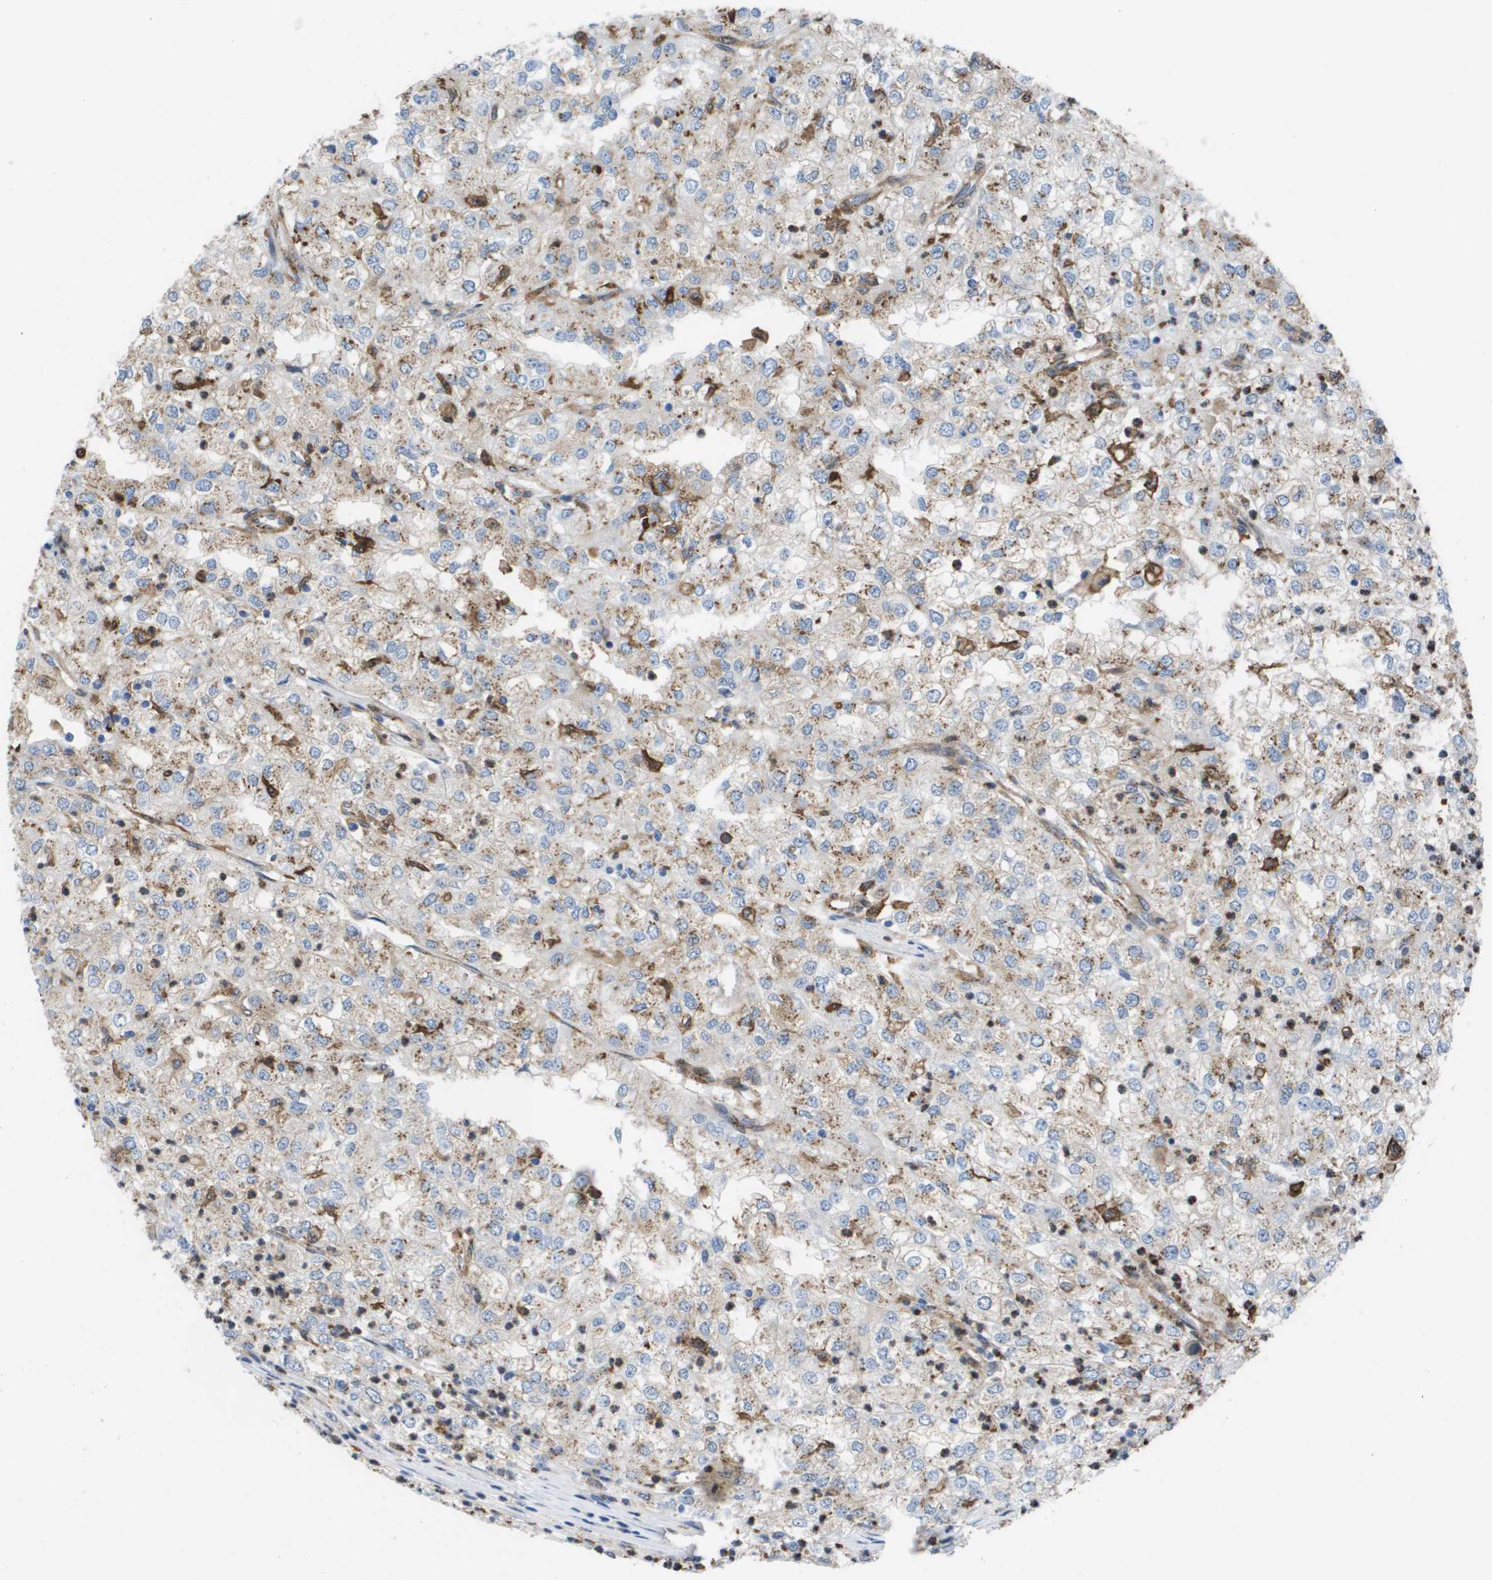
{"staining": {"intensity": "weak", "quantity": ">75%", "location": "cytoplasmic/membranous"}, "tissue": "renal cancer", "cell_type": "Tumor cells", "image_type": "cancer", "snomed": [{"axis": "morphology", "description": "Adenocarcinoma, NOS"}, {"axis": "topography", "description": "Kidney"}], "caption": "This is an image of immunohistochemistry staining of renal cancer, which shows weak staining in the cytoplasmic/membranous of tumor cells.", "gene": "SLC37A2", "patient": {"sex": "female", "age": 54}}